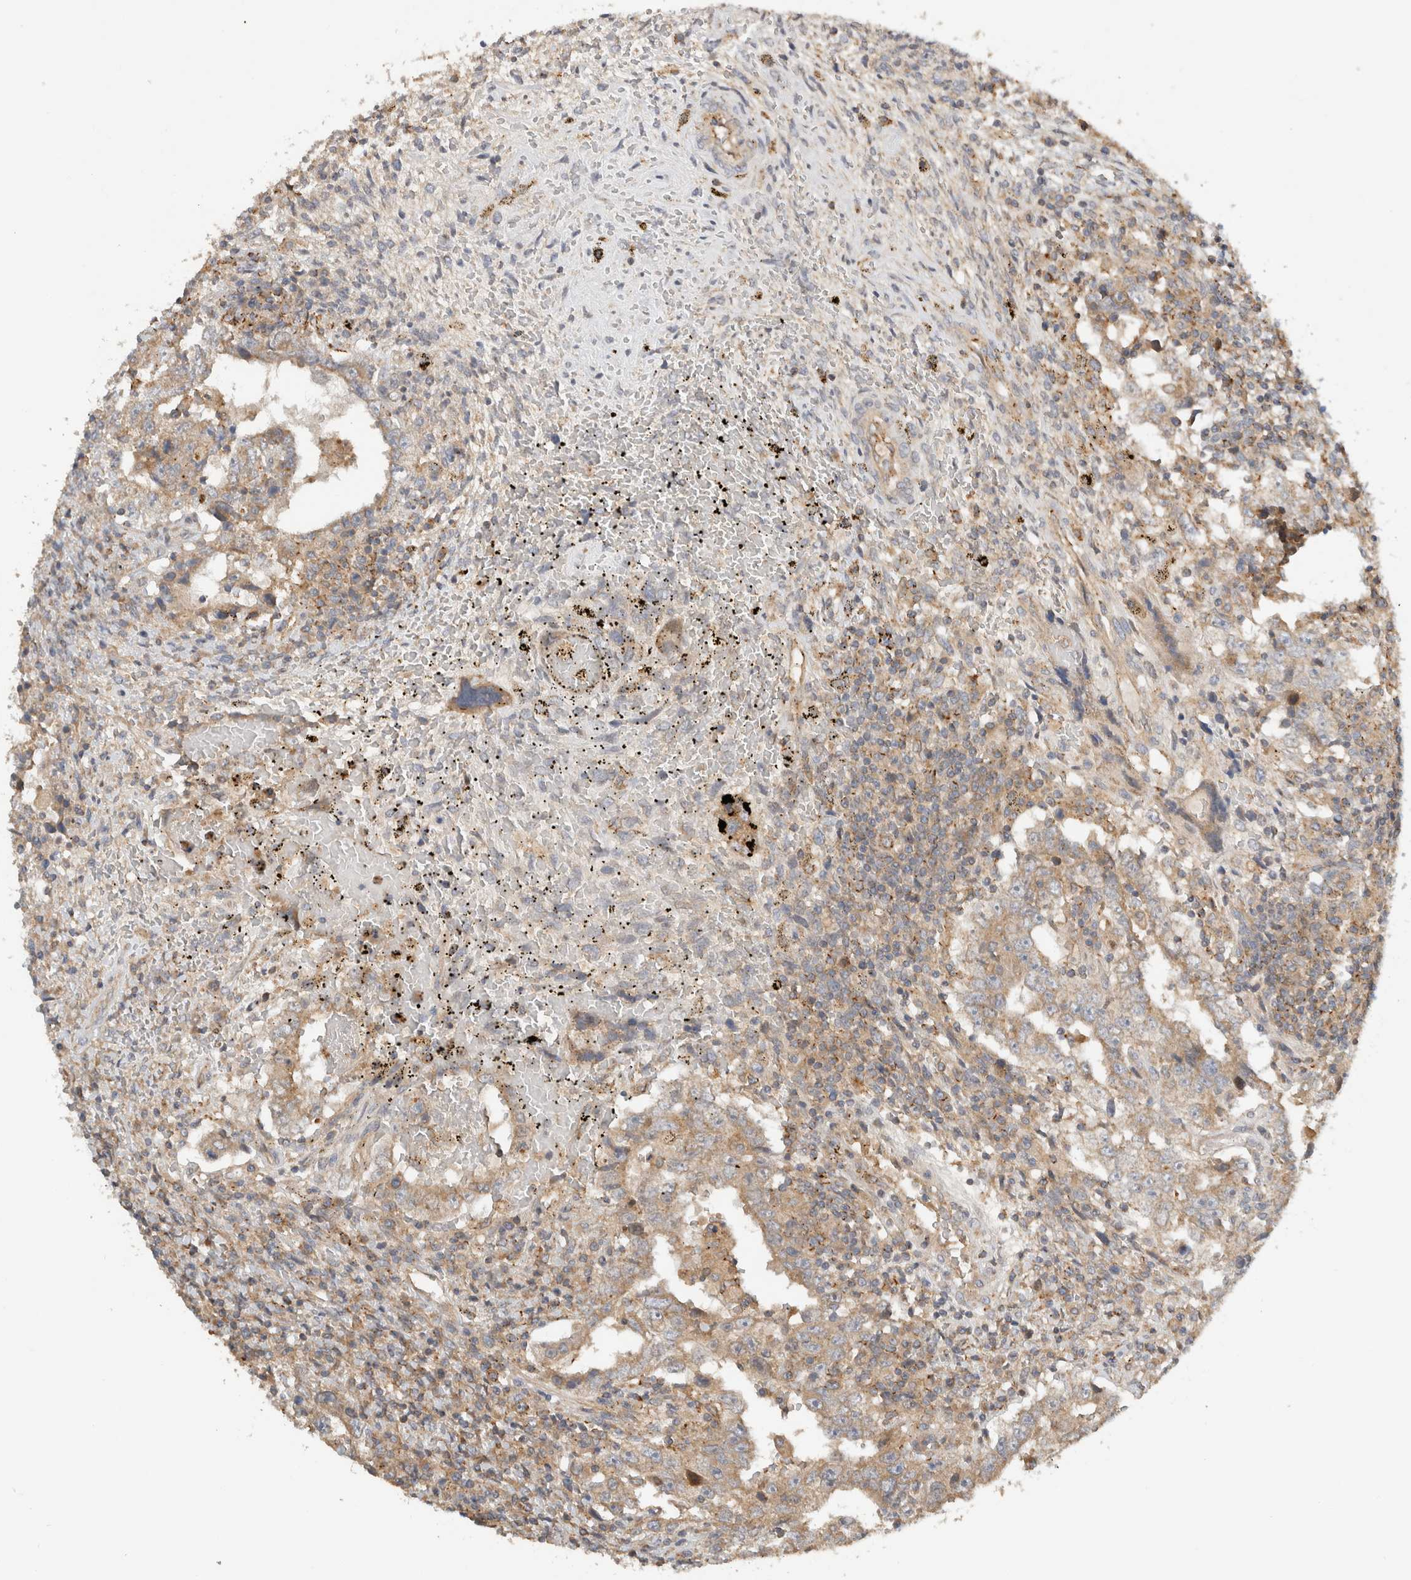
{"staining": {"intensity": "moderate", "quantity": ">75%", "location": "cytoplasmic/membranous"}, "tissue": "testis cancer", "cell_type": "Tumor cells", "image_type": "cancer", "snomed": [{"axis": "morphology", "description": "Carcinoma, Embryonal, NOS"}, {"axis": "topography", "description": "Testis"}], "caption": "Immunohistochemistry of human testis cancer (embryonal carcinoma) demonstrates medium levels of moderate cytoplasmic/membranous expression in about >75% of tumor cells.", "gene": "ARMC9", "patient": {"sex": "male", "age": 26}}